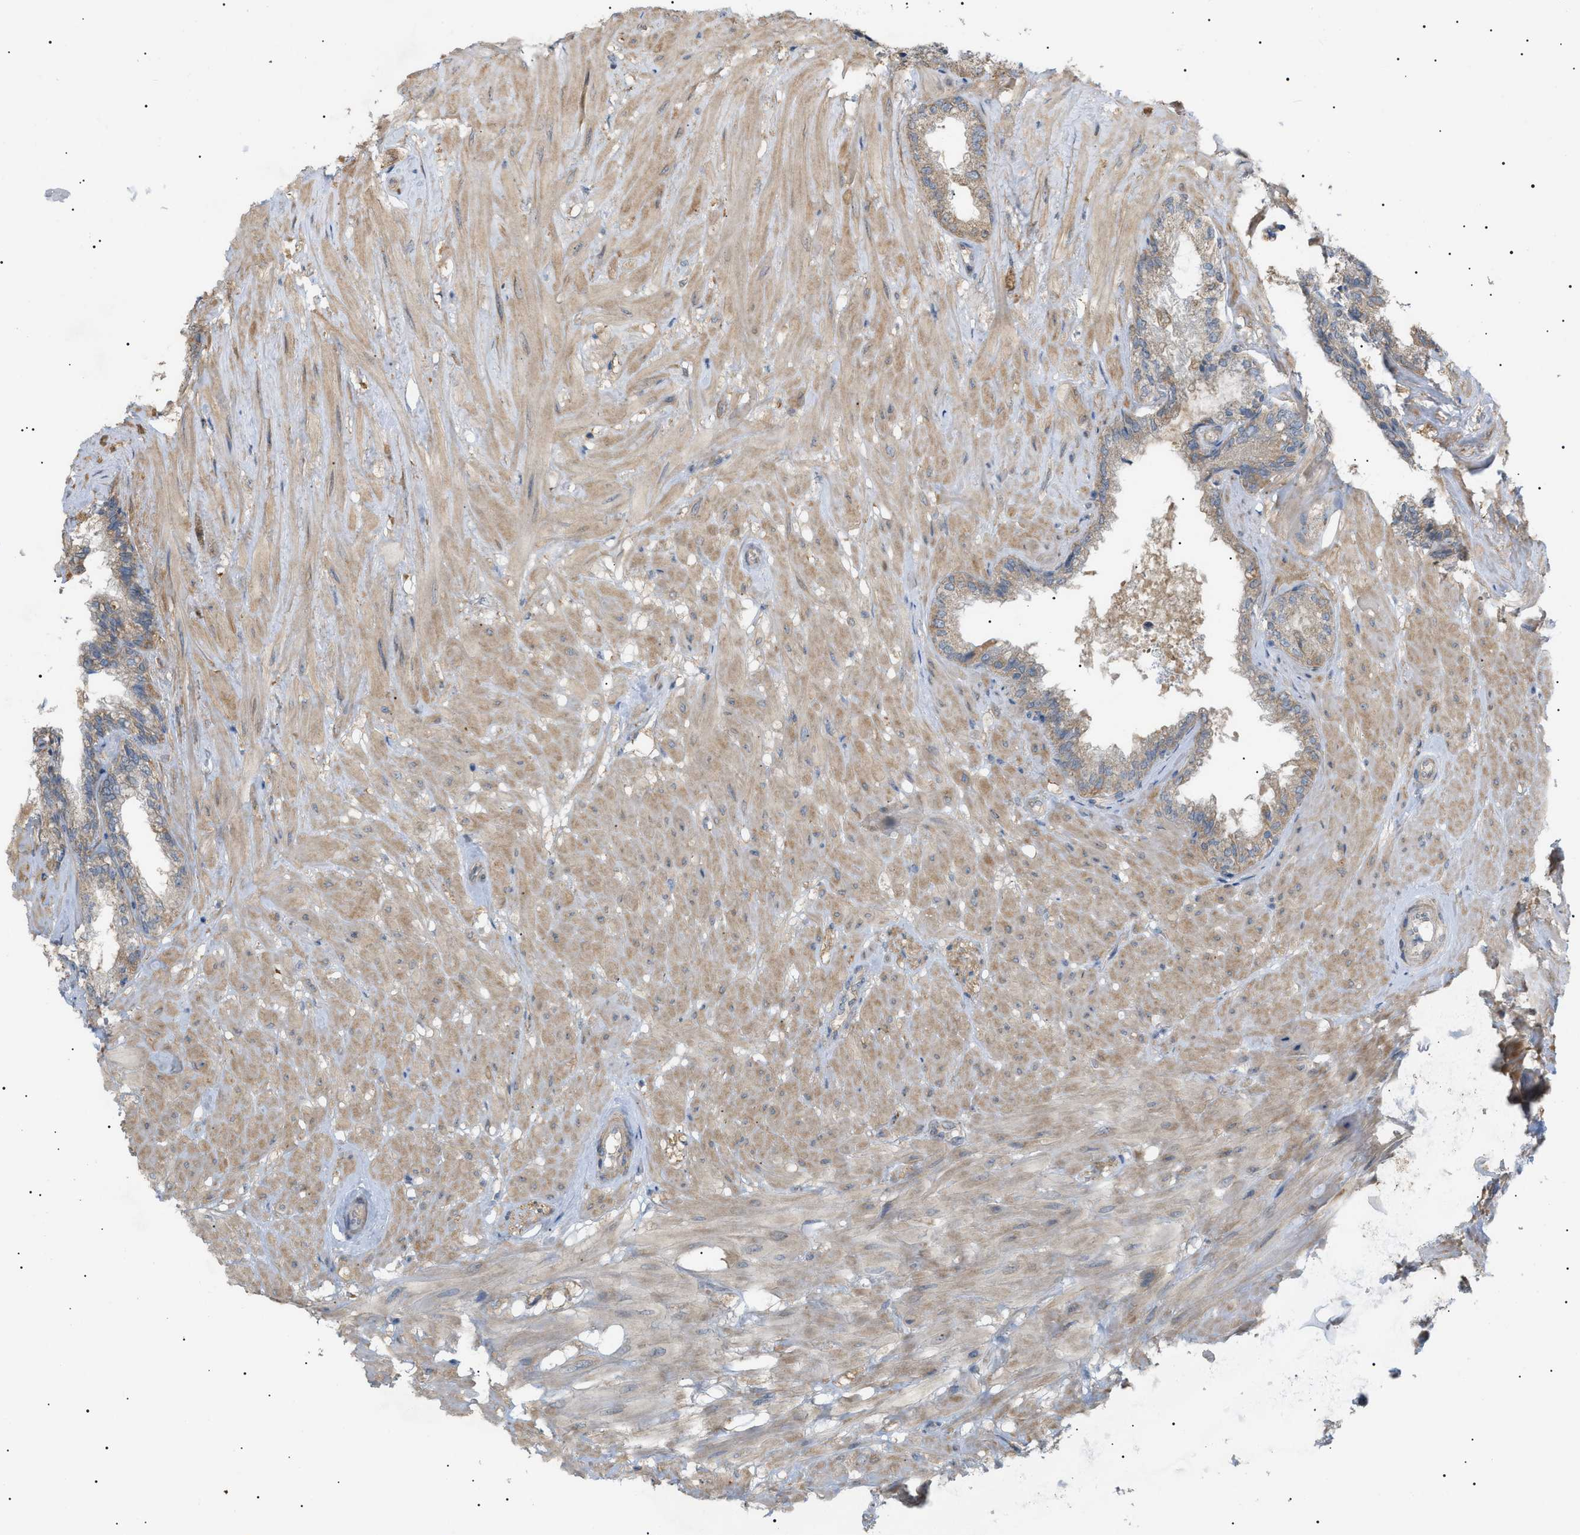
{"staining": {"intensity": "weak", "quantity": ">75%", "location": "cytoplasmic/membranous"}, "tissue": "seminal vesicle", "cell_type": "Glandular cells", "image_type": "normal", "snomed": [{"axis": "morphology", "description": "Normal tissue, NOS"}, {"axis": "topography", "description": "Seminal veicle"}], "caption": "Immunohistochemistry (IHC) of normal human seminal vesicle reveals low levels of weak cytoplasmic/membranous staining in approximately >75% of glandular cells. (DAB (3,3'-diaminobenzidine) = brown stain, brightfield microscopy at high magnification).", "gene": "IRS2", "patient": {"sex": "male", "age": 46}}